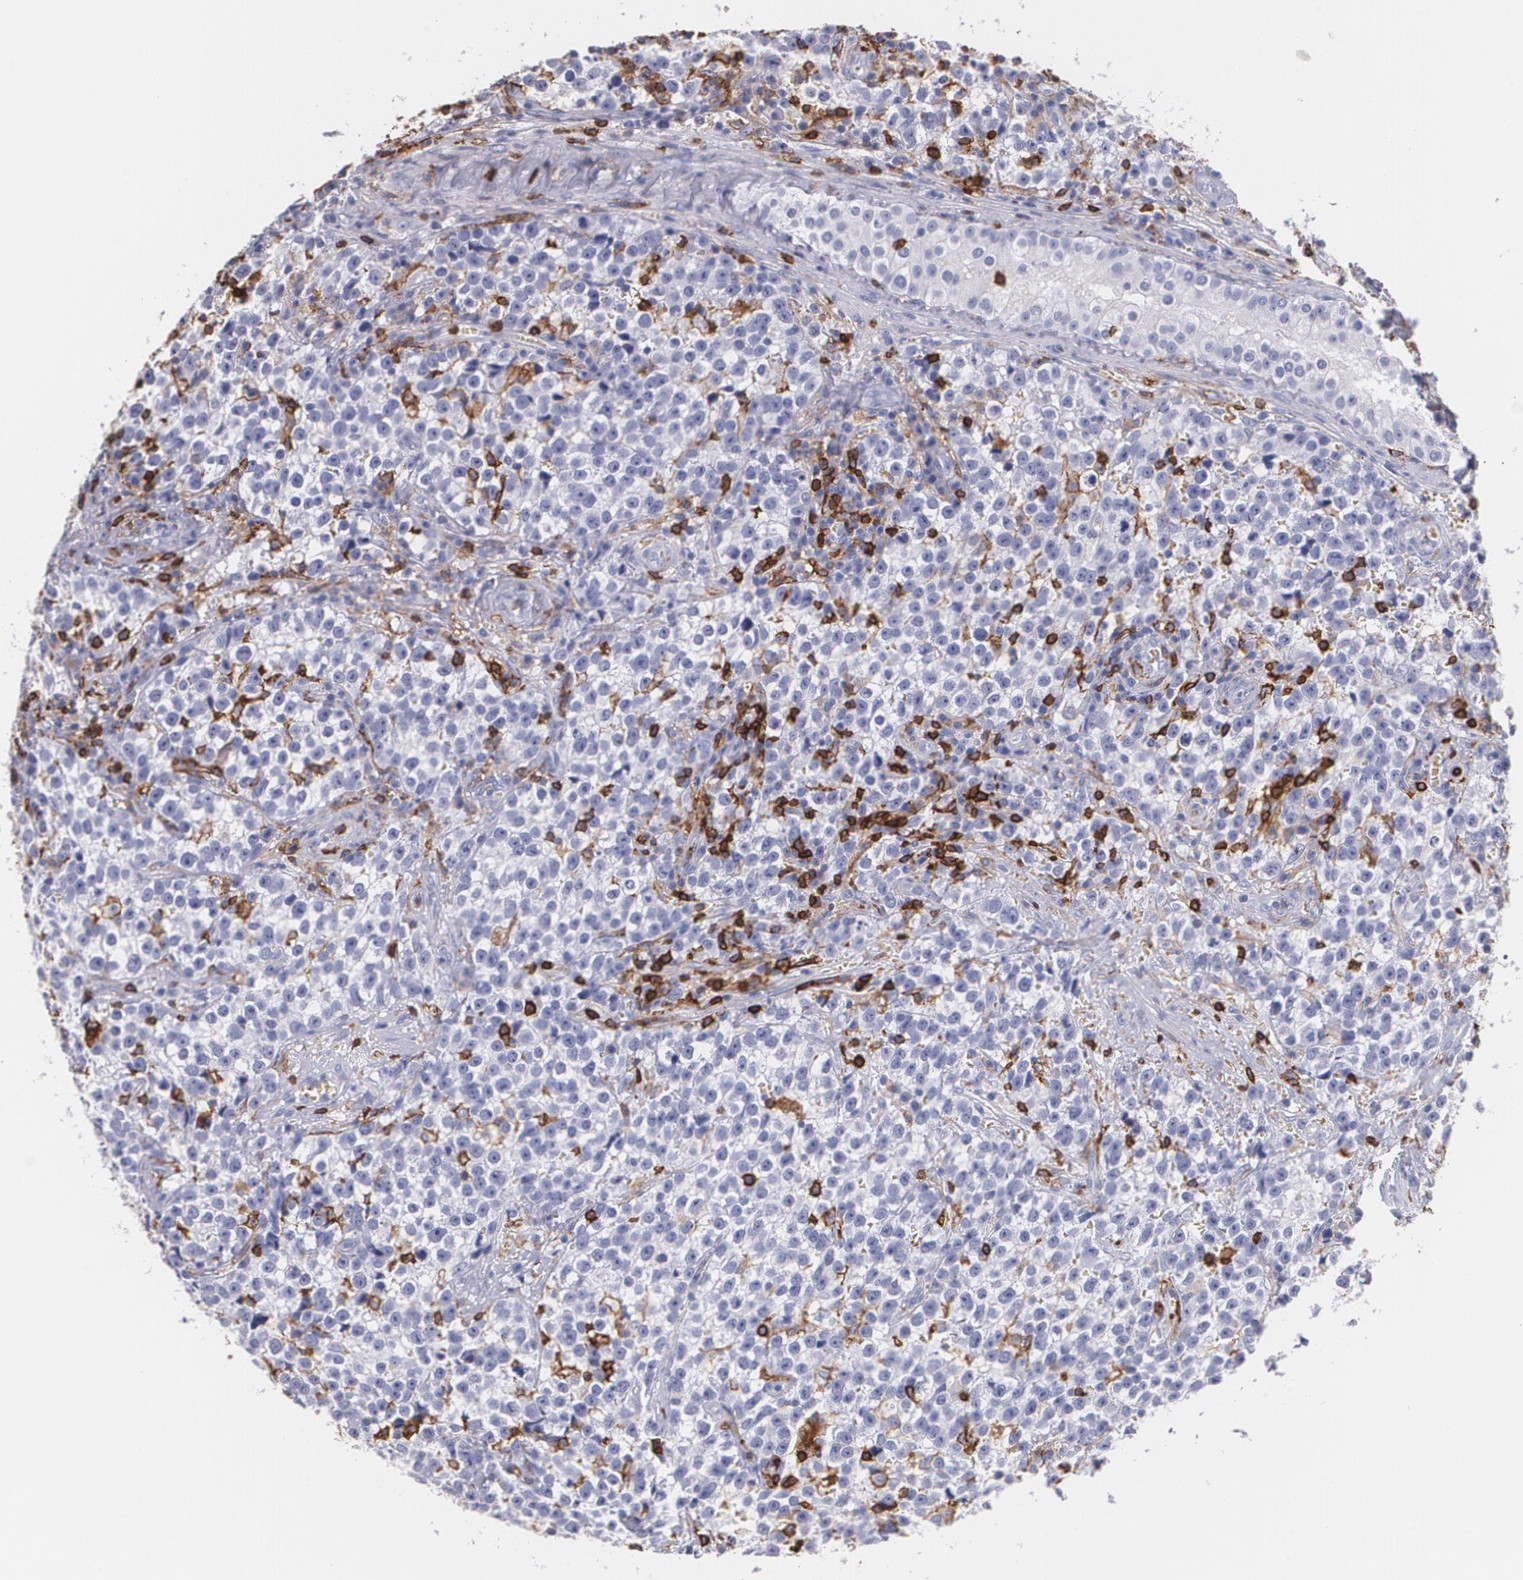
{"staining": {"intensity": "negative", "quantity": "none", "location": "none"}, "tissue": "testis cancer", "cell_type": "Tumor cells", "image_type": "cancer", "snomed": [{"axis": "morphology", "description": "Seminoma, NOS"}, {"axis": "topography", "description": "Testis"}], "caption": "This is a micrograph of immunohistochemistry (IHC) staining of testis cancer, which shows no staining in tumor cells. (Stains: DAB immunohistochemistry (IHC) with hematoxylin counter stain, Microscopy: brightfield microscopy at high magnification).", "gene": "PTPRC", "patient": {"sex": "male", "age": 38}}